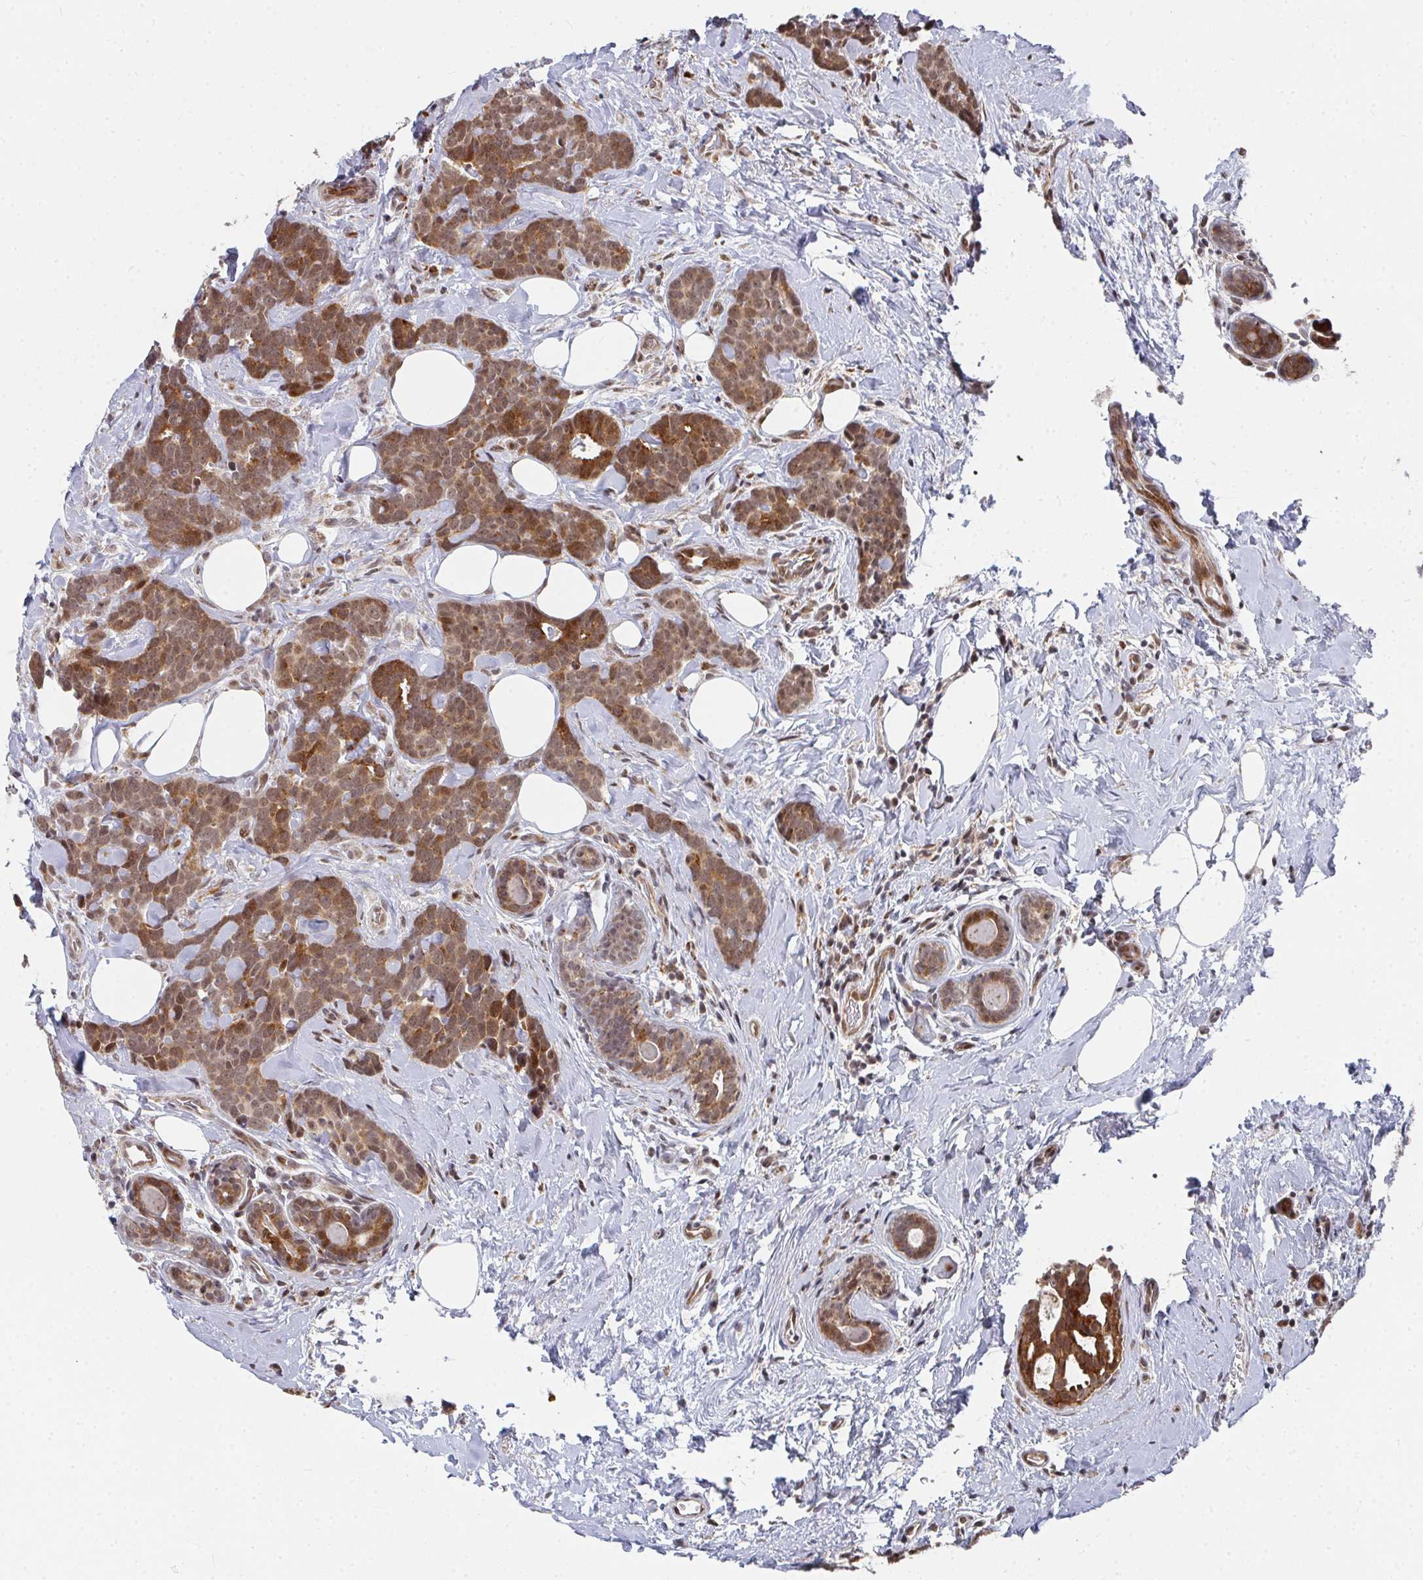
{"staining": {"intensity": "moderate", "quantity": ">75%", "location": "cytoplasmic/membranous"}, "tissue": "breast cancer", "cell_type": "Tumor cells", "image_type": "cancer", "snomed": [{"axis": "morphology", "description": "Duct carcinoma"}, {"axis": "topography", "description": "Breast"}], "caption": "Moderate cytoplasmic/membranous expression is identified in about >75% of tumor cells in infiltrating ductal carcinoma (breast). The staining was performed using DAB to visualize the protein expression in brown, while the nuclei were stained in blue with hematoxylin (Magnification: 20x).", "gene": "RBBP5", "patient": {"sex": "female", "age": 71}}